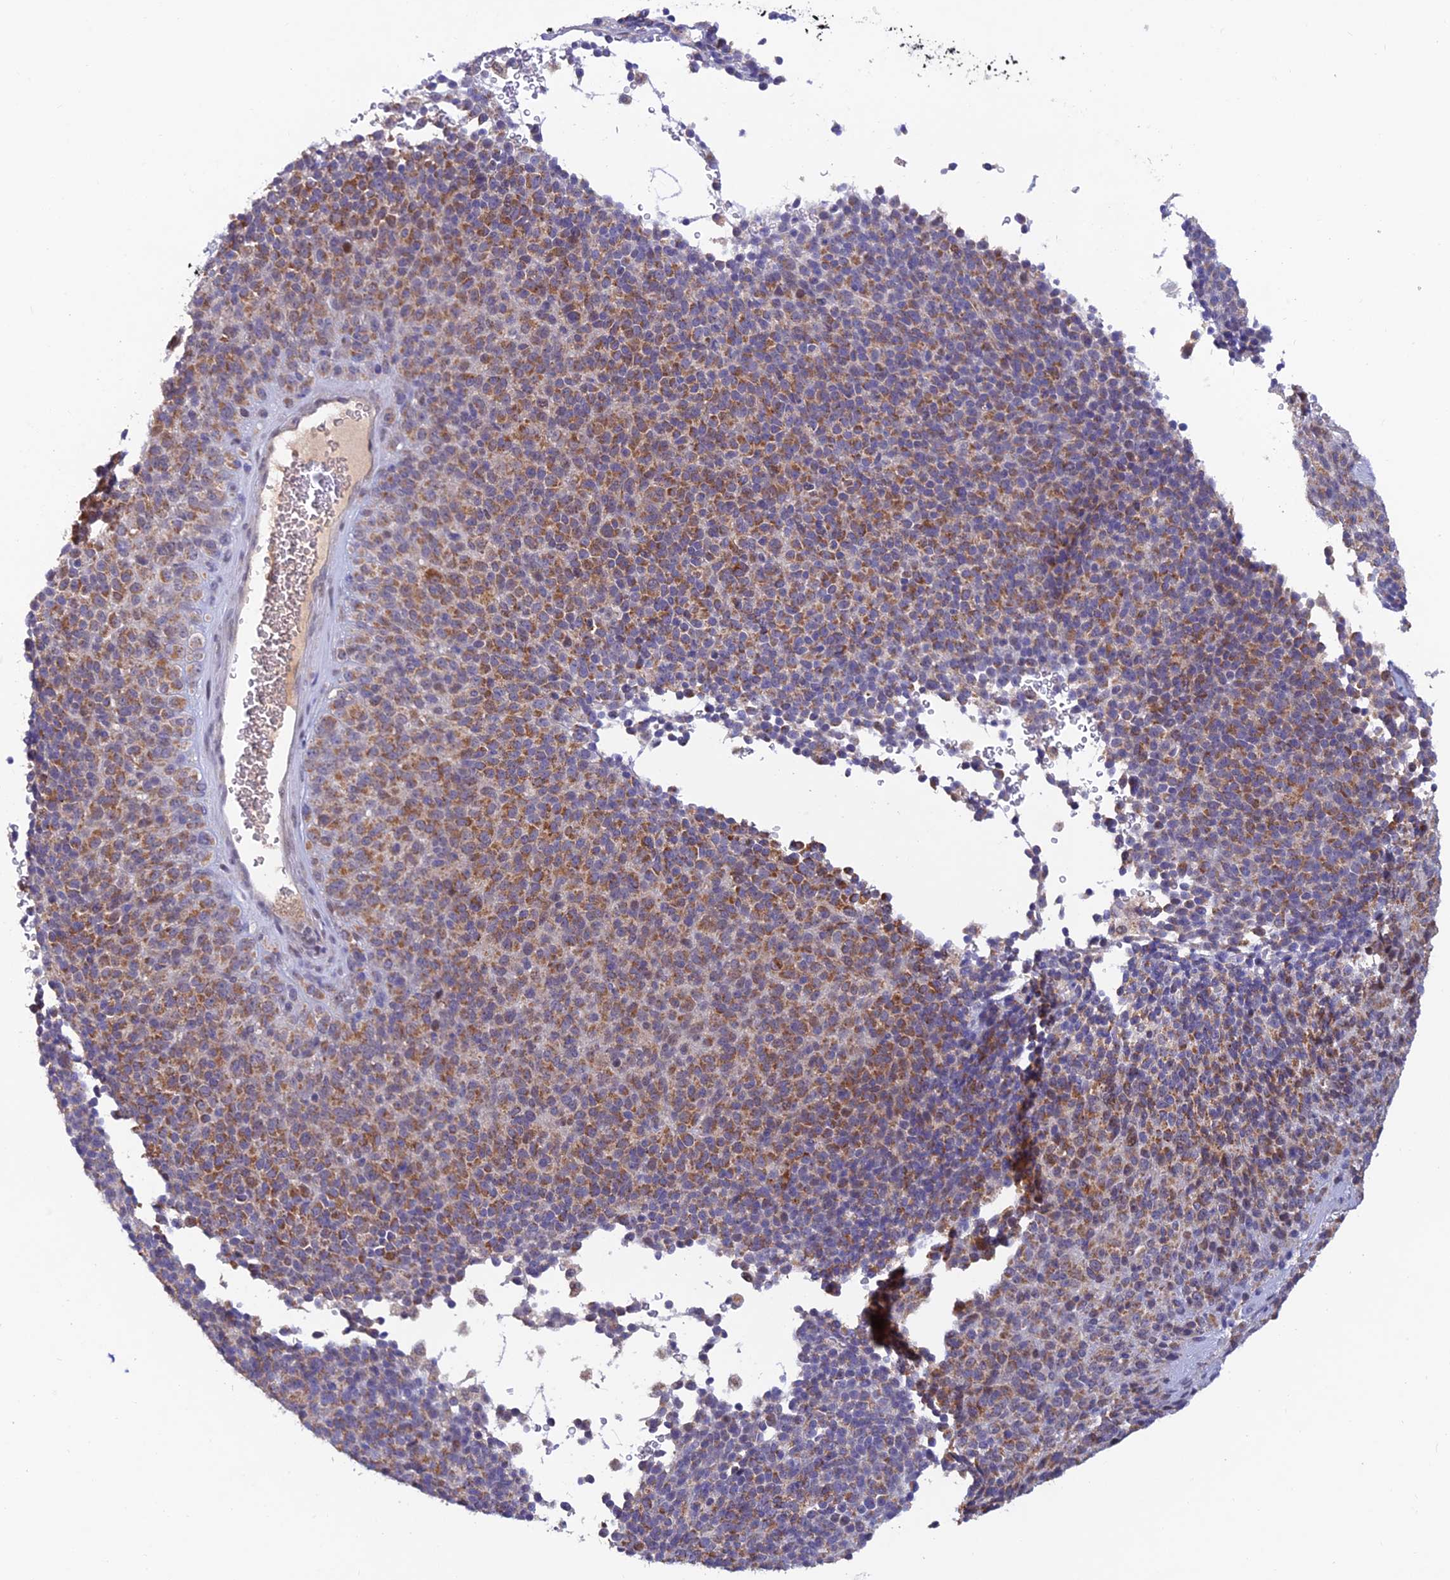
{"staining": {"intensity": "moderate", "quantity": "25%-75%", "location": "cytoplasmic/membranous"}, "tissue": "melanoma", "cell_type": "Tumor cells", "image_type": "cancer", "snomed": [{"axis": "morphology", "description": "Malignant melanoma, Metastatic site"}, {"axis": "topography", "description": "Brain"}], "caption": "A brown stain shows moderate cytoplasmic/membranous positivity of a protein in human melanoma tumor cells. (Brightfield microscopy of DAB IHC at high magnification).", "gene": "FASTKD5", "patient": {"sex": "female", "age": 56}}